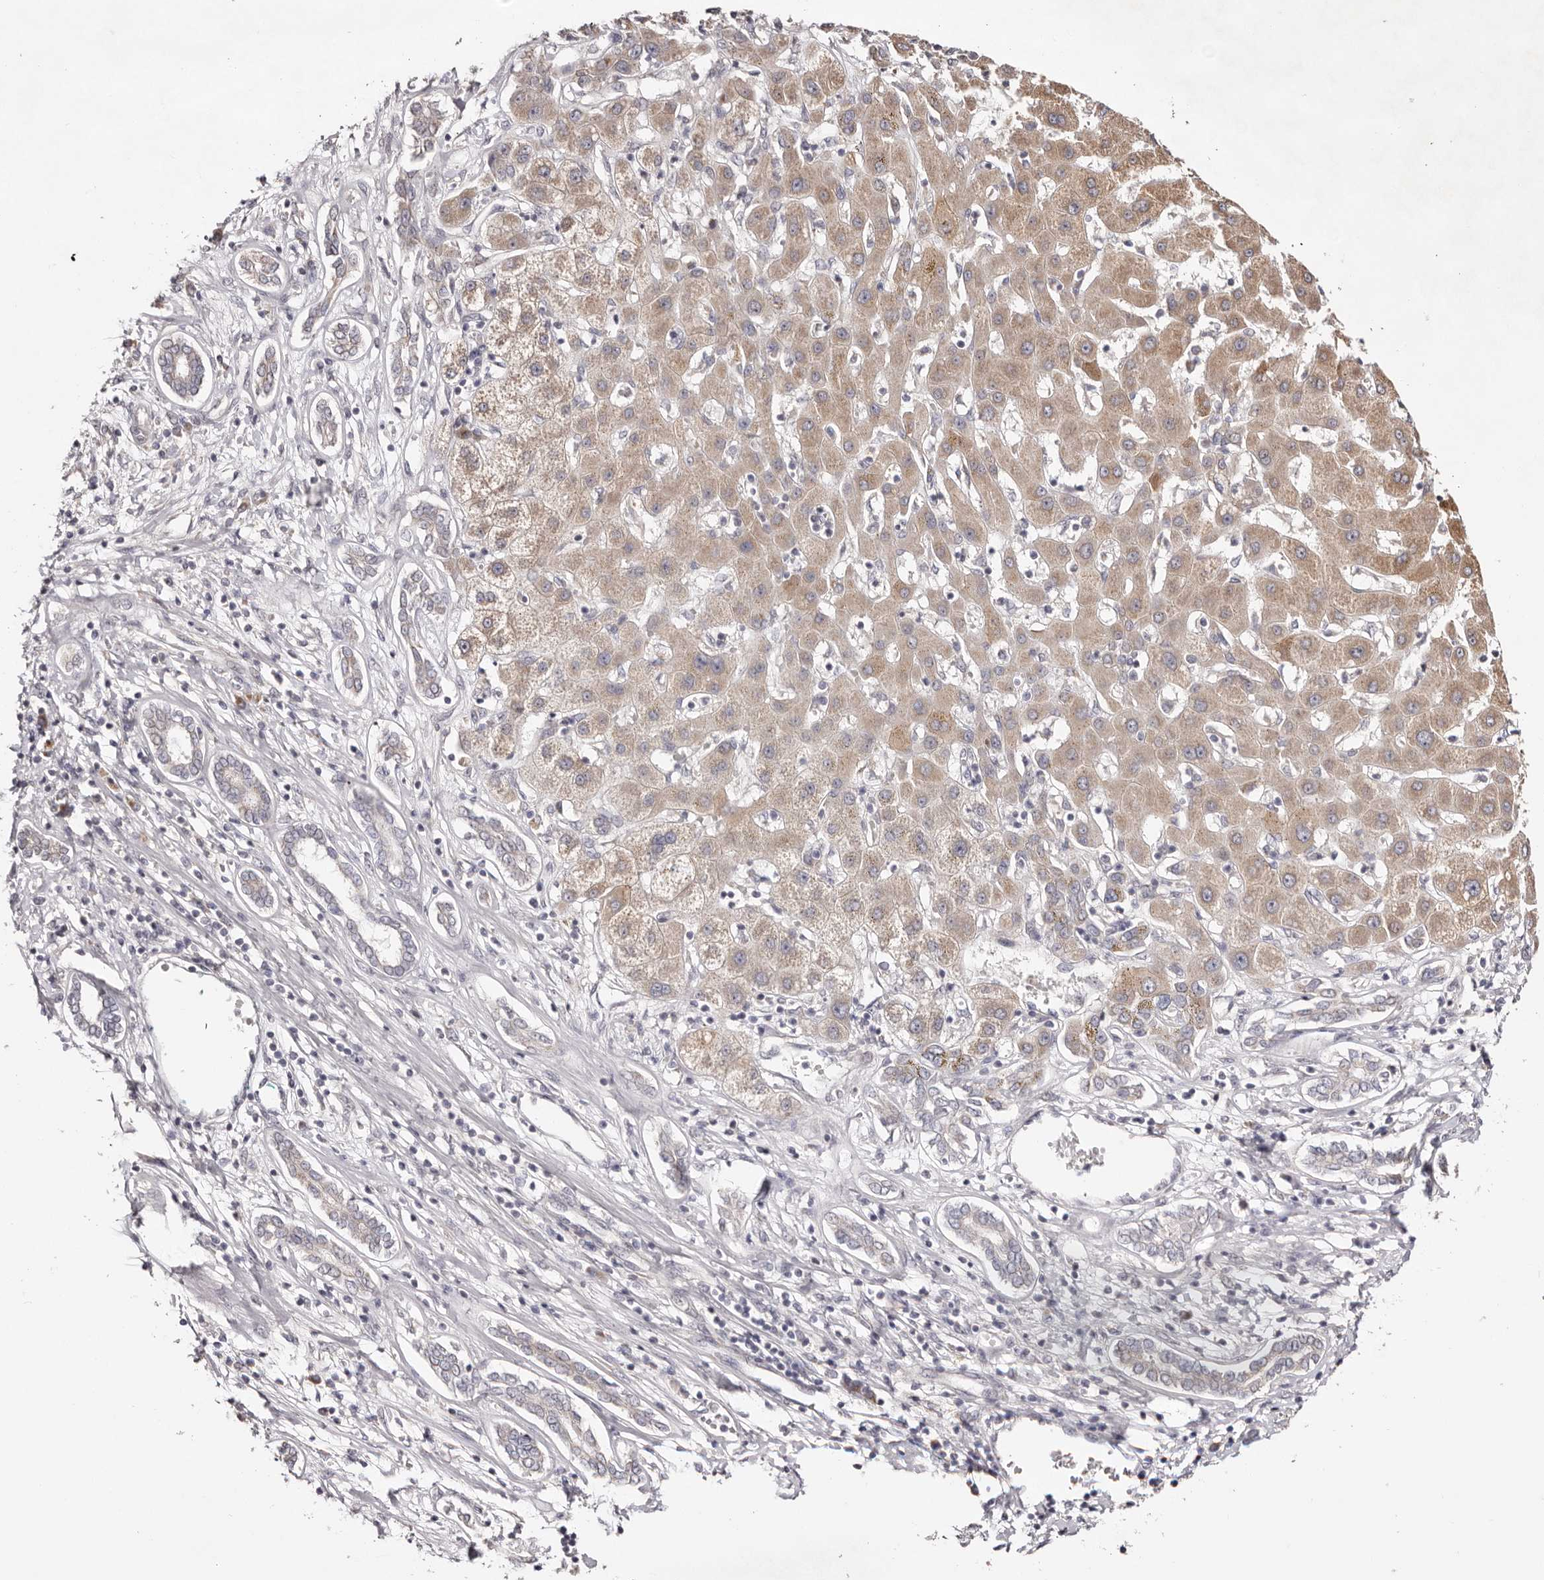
{"staining": {"intensity": "weak", "quantity": ">75%", "location": "cytoplasmic/membranous"}, "tissue": "liver cancer", "cell_type": "Tumor cells", "image_type": "cancer", "snomed": [{"axis": "morphology", "description": "Carcinoma, Hepatocellular, NOS"}, {"axis": "topography", "description": "Liver"}], "caption": "Weak cytoplasmic/membranous expression is identified in approximately >75% of tumor cells in hepatocellular carcinoma (liver). (DAB (3,3'-diaminobenzidine) IHC with brightfield microscopy, high magnification).", "gene": "EGR3", "patient": {"sex": "male", "age": 65}}